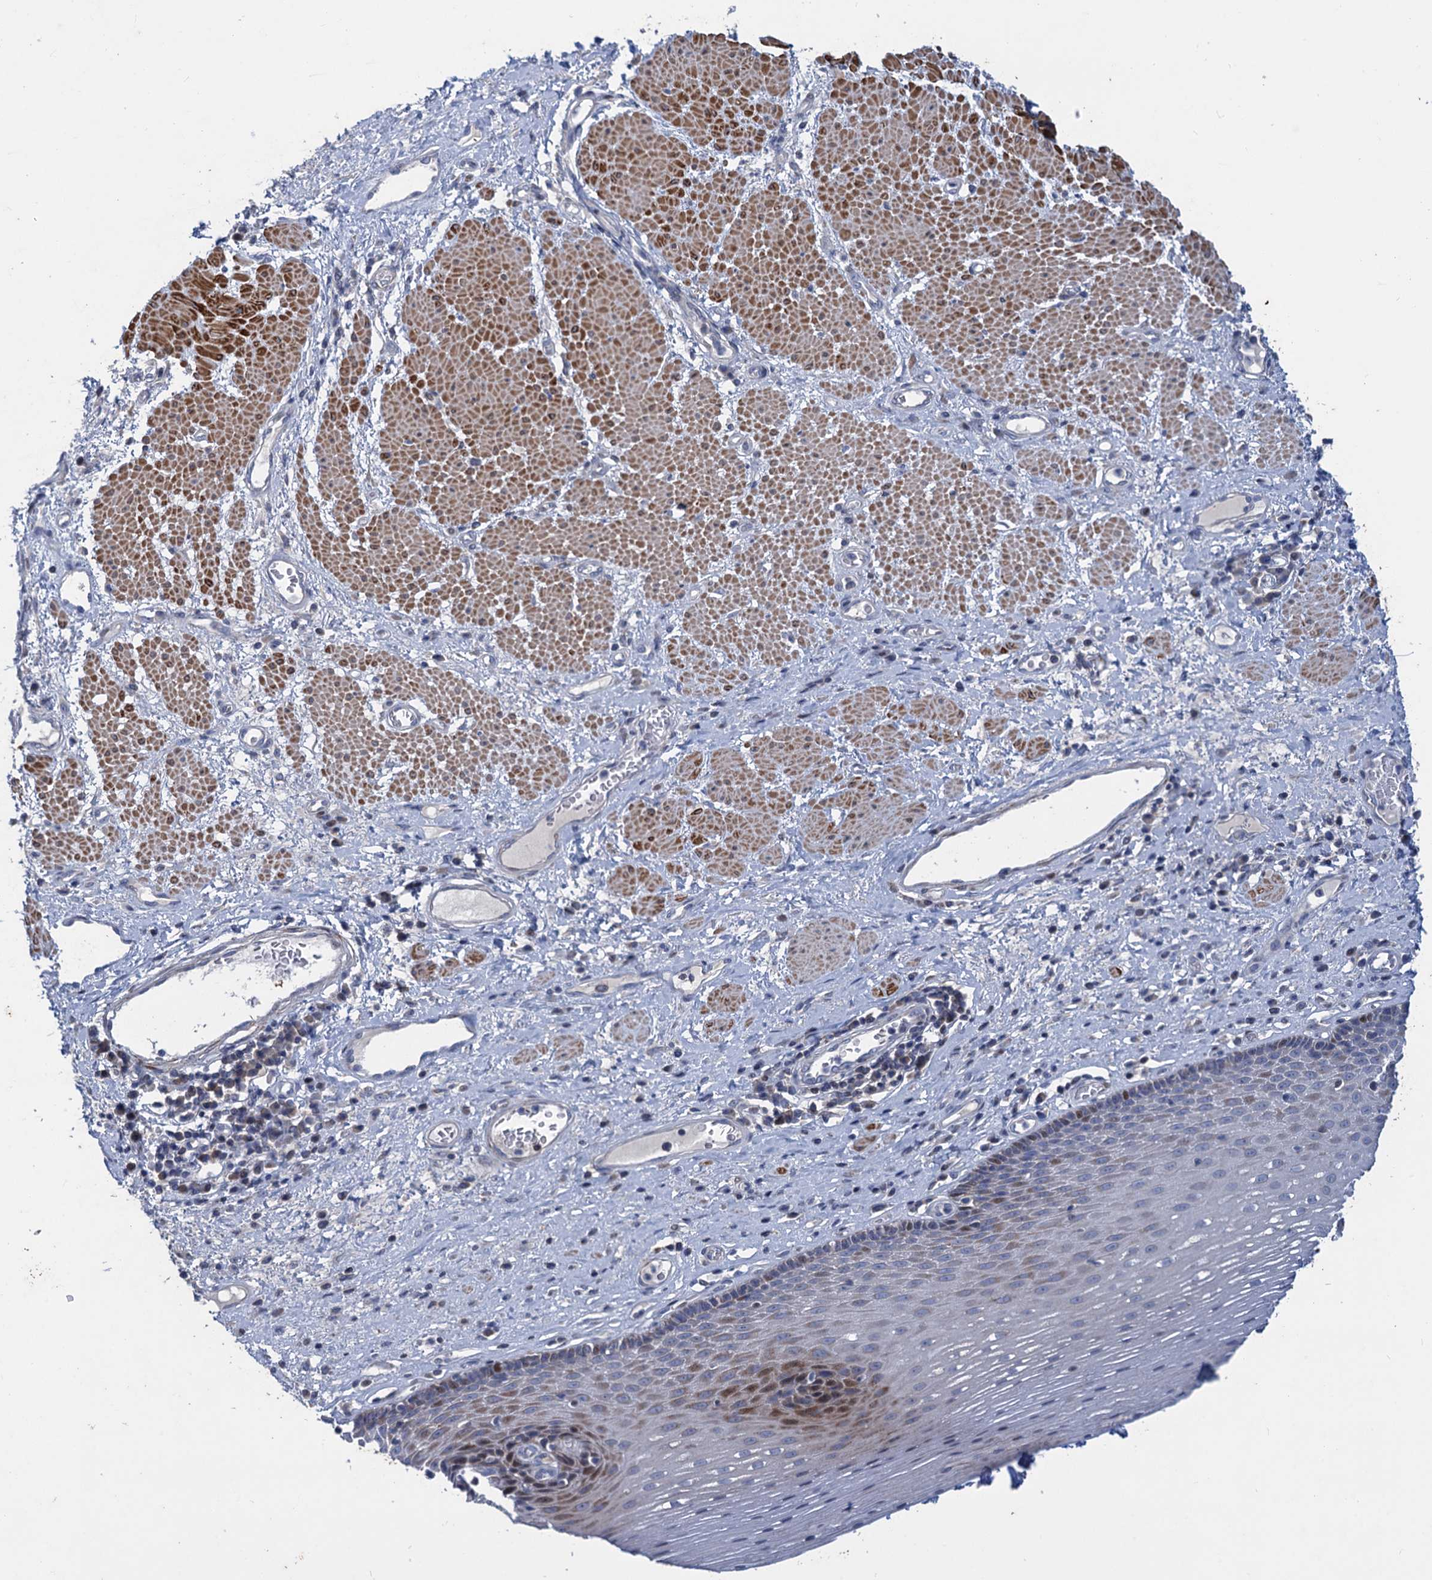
{"staining": {"intensity": "moderate", "quantity": "<25%", "location": "nuclear"}, "tissue": "esophagus", "cell_type": "Squamous epithelial cells", "image_type": "normal", "snomed": [{"axis": "morphology", "description": "Normal tissue, NOS"}, {"axis": "morphology", "description": "Adenocarcinoma, NOS"}, {"axis": "topography", "description": "Esophagus"}], "caption": "Protein analysis of normal esophagus exhibits moderate nuclear staining in about <25% of squamous epithelial cells.", "gene": "ESYT3", "patient": {"sex": "male", "age": 62}}